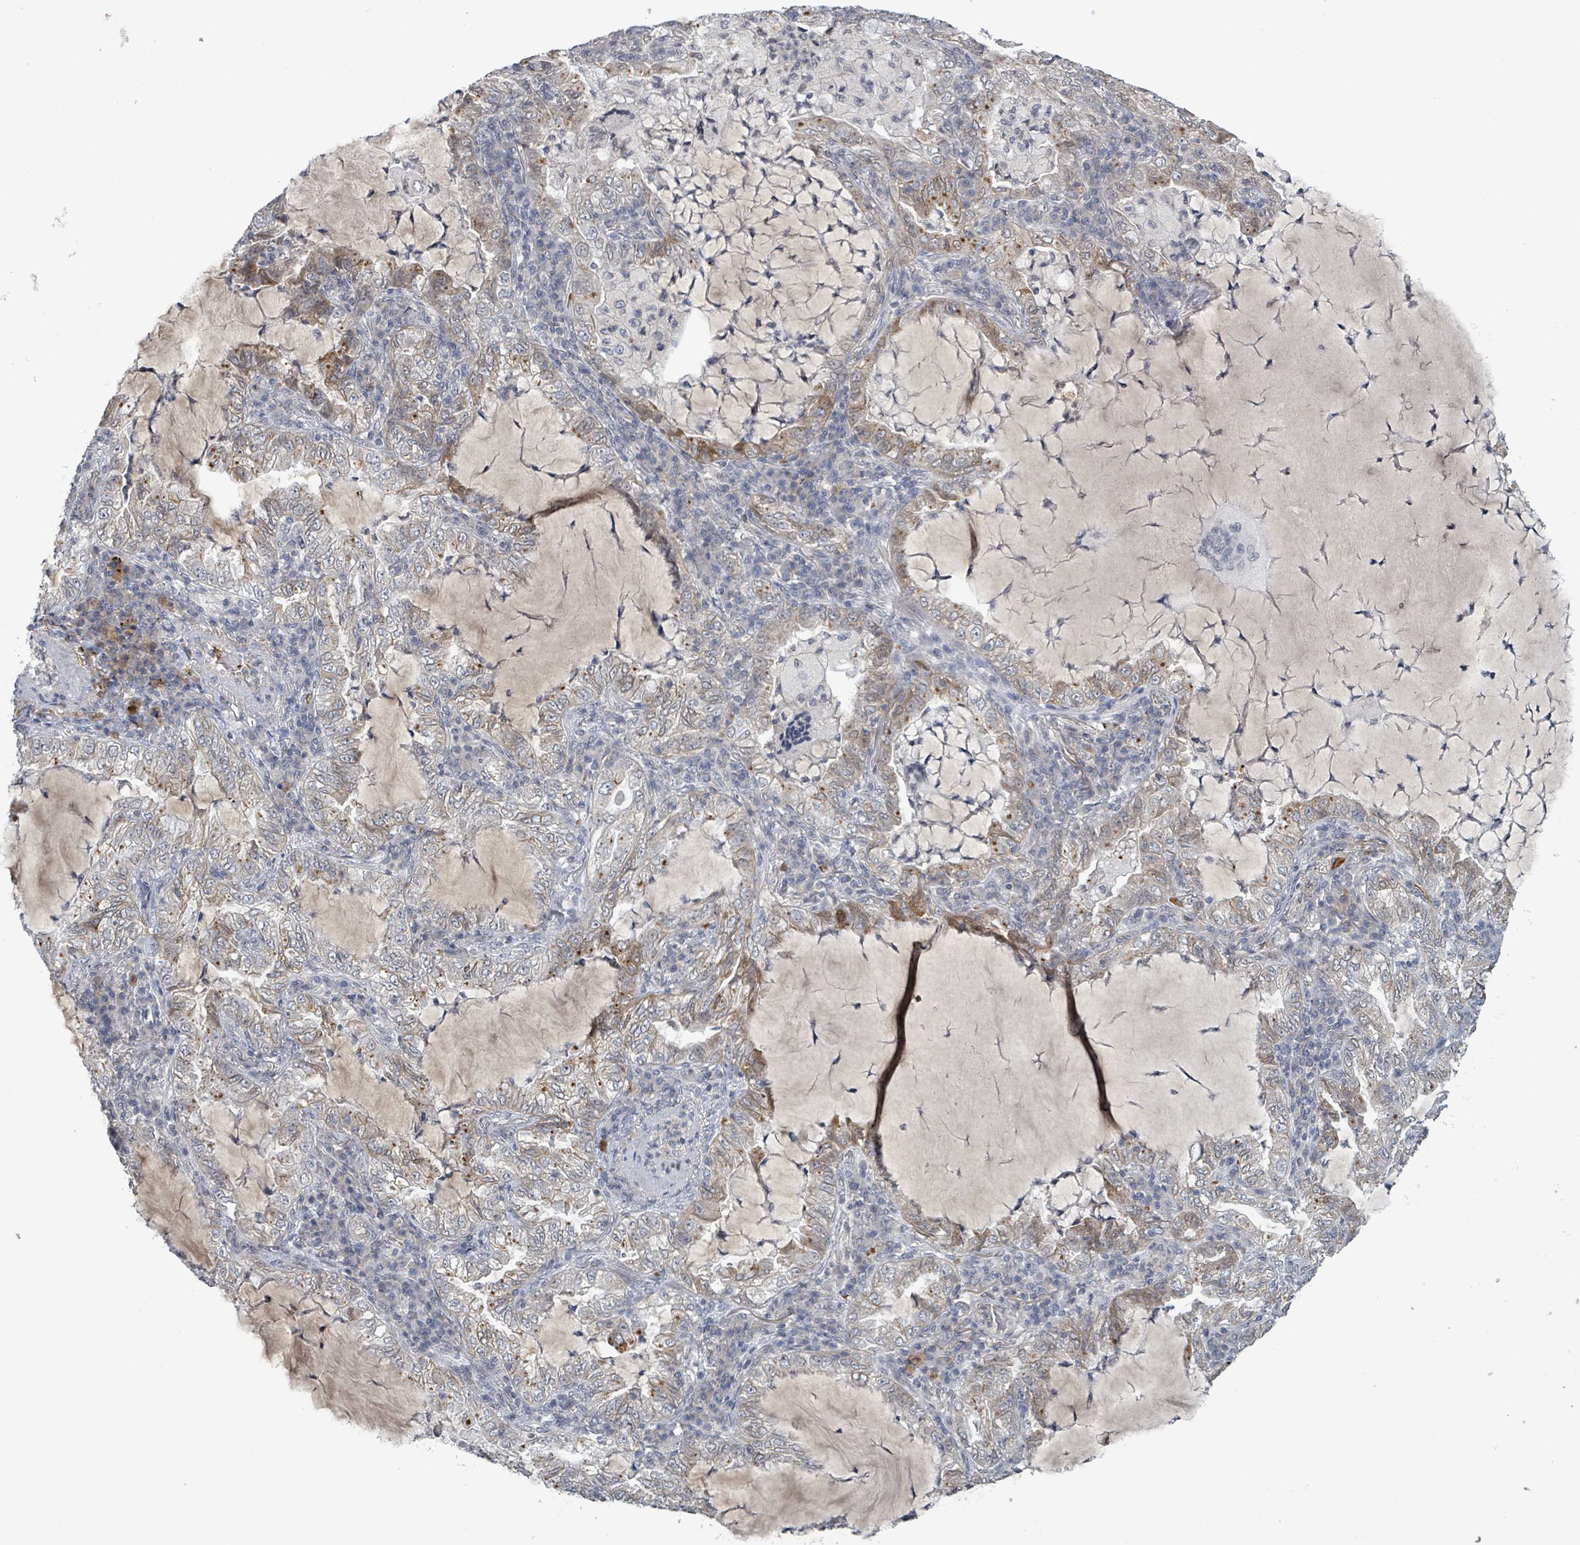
{"staining": {"intensity": "negative", "quantity": "none", "location": "none"}, "tissue": "lung cancer", "cell_type": "Tumor cells", "image_type": "cancer", "snomed": [{"axis": "morphology", "description": "Adenocarcinoma, NOS"}, {"axis": "topography", "description": "Lung"}], "caption": "IHC micrograph of neoplastic tissue: human lung cancer stained with DAB displays no significant protein staining in tumor cells. (DAB immunohistochemistry (IHC), high magnification).", "gene": "GRM8", "patient": {"sex": "female", "age": 73}}